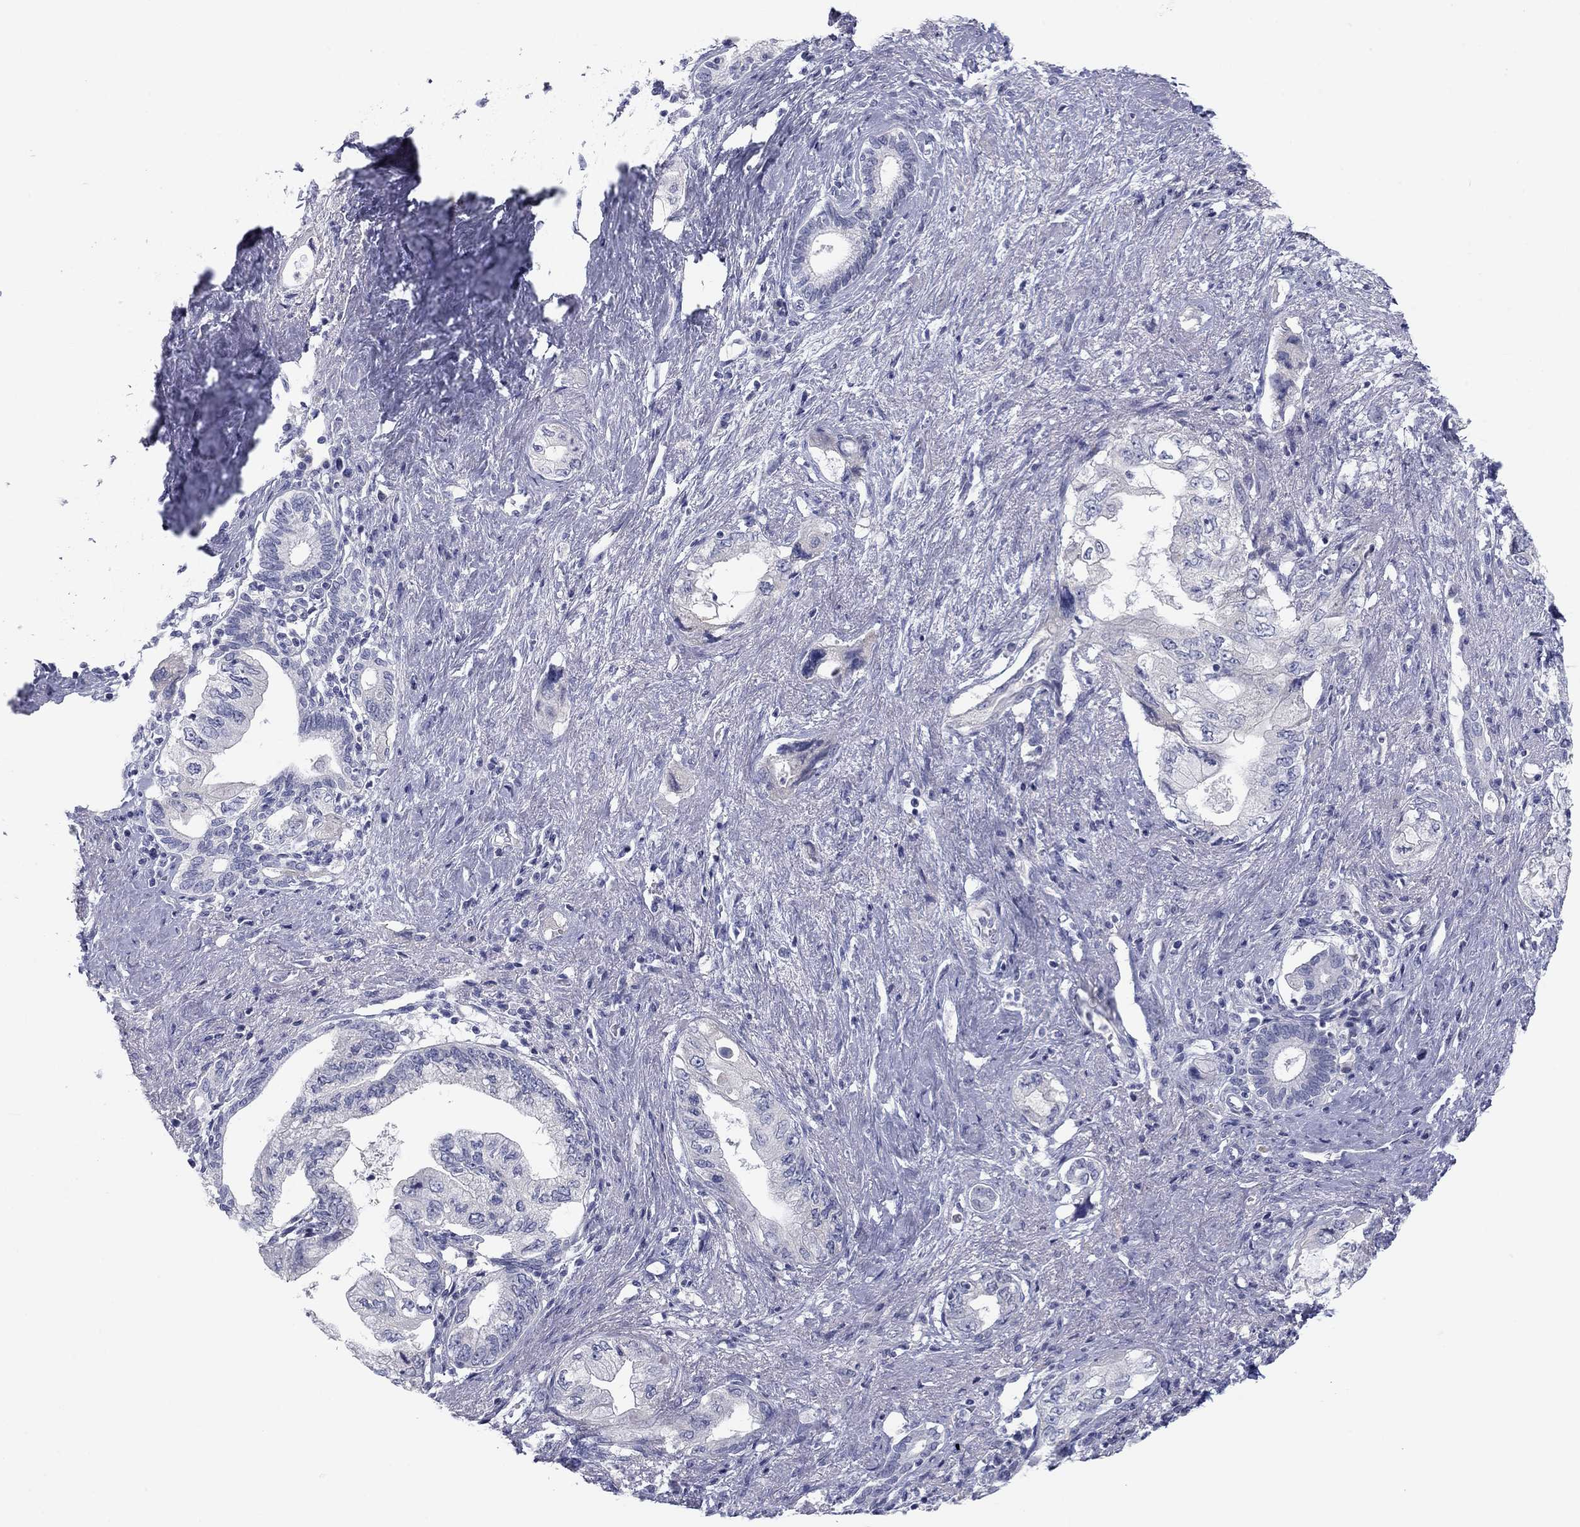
{"staining": {"intensity": "negative", "quantity": "none", "location": "none"}, "tissue": "pancreatic cancer", "cell_type": "Tumor cells", "image_type": "cancer", "snomed": [{"axis": "morphology", "description": "Adenocarcinoma, NOS"}, {"axis": "topography", "description": "Pancreas"}], "caption": "A histopathology image of adenocarcinoma (pancreatic) stained for a protein shows no brown staining in tumor cells.", "gene": "CALB1", "patient": {"sex": "female", "age": 73}}